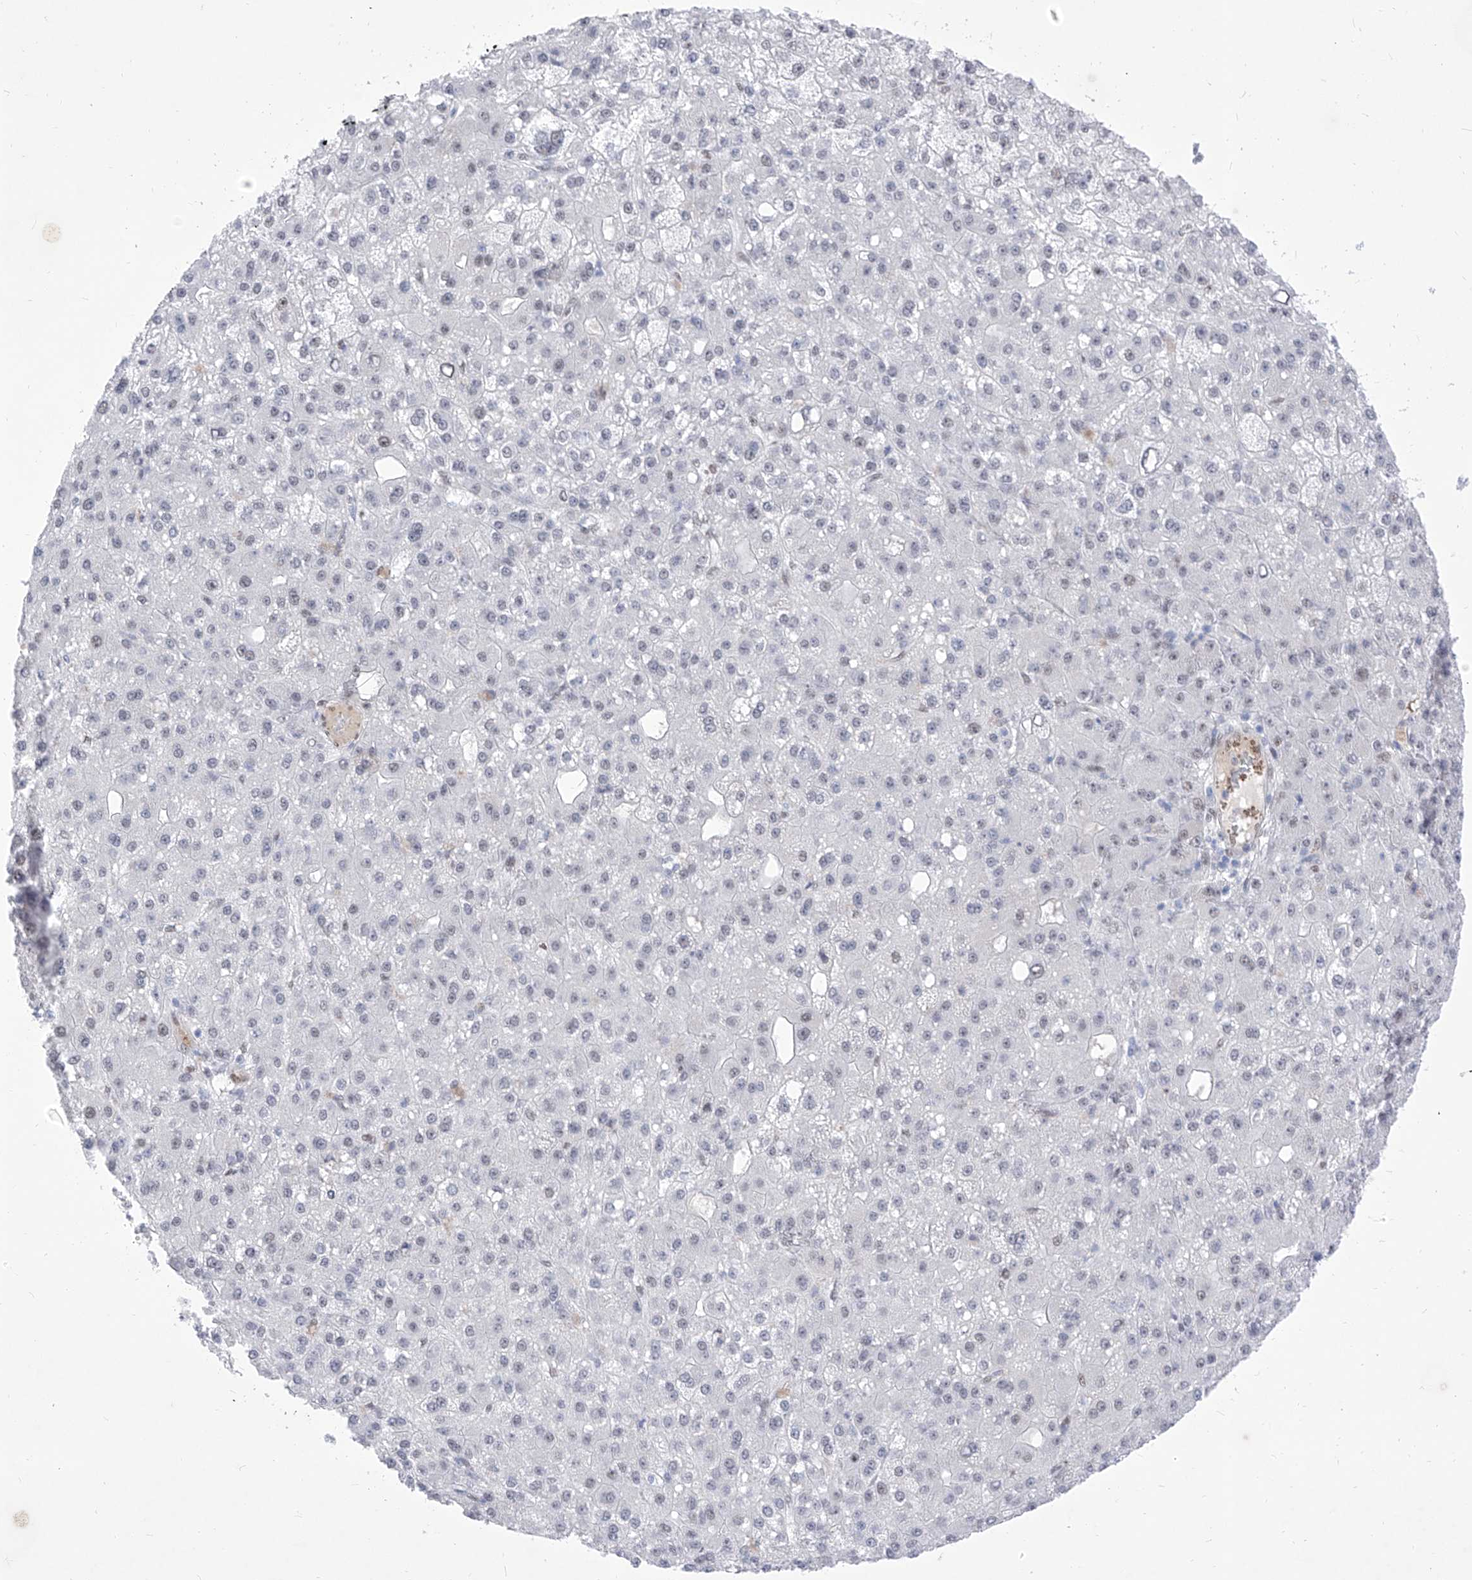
{"staining": {"intensity": "negative", "quantity": "none", "location": "none"}, "tissue": "liver cancer", "cell_type": "Tumor cells", "image_type": "cancer", "snomed": [{"axis": "morphology", "description": "Carcinoma, Hepatocellular, NOS"}, {"axis": "topography", "description": "Liver"}], "caption": "A high-resolution image shows IHC staining of hepatocellular carcinoma (liver), which shows no significant positivity in tumor cells. Nuclei are stained in blue.", "gene": "ATN1", "patient": {"sex": "male", "age": 67}}